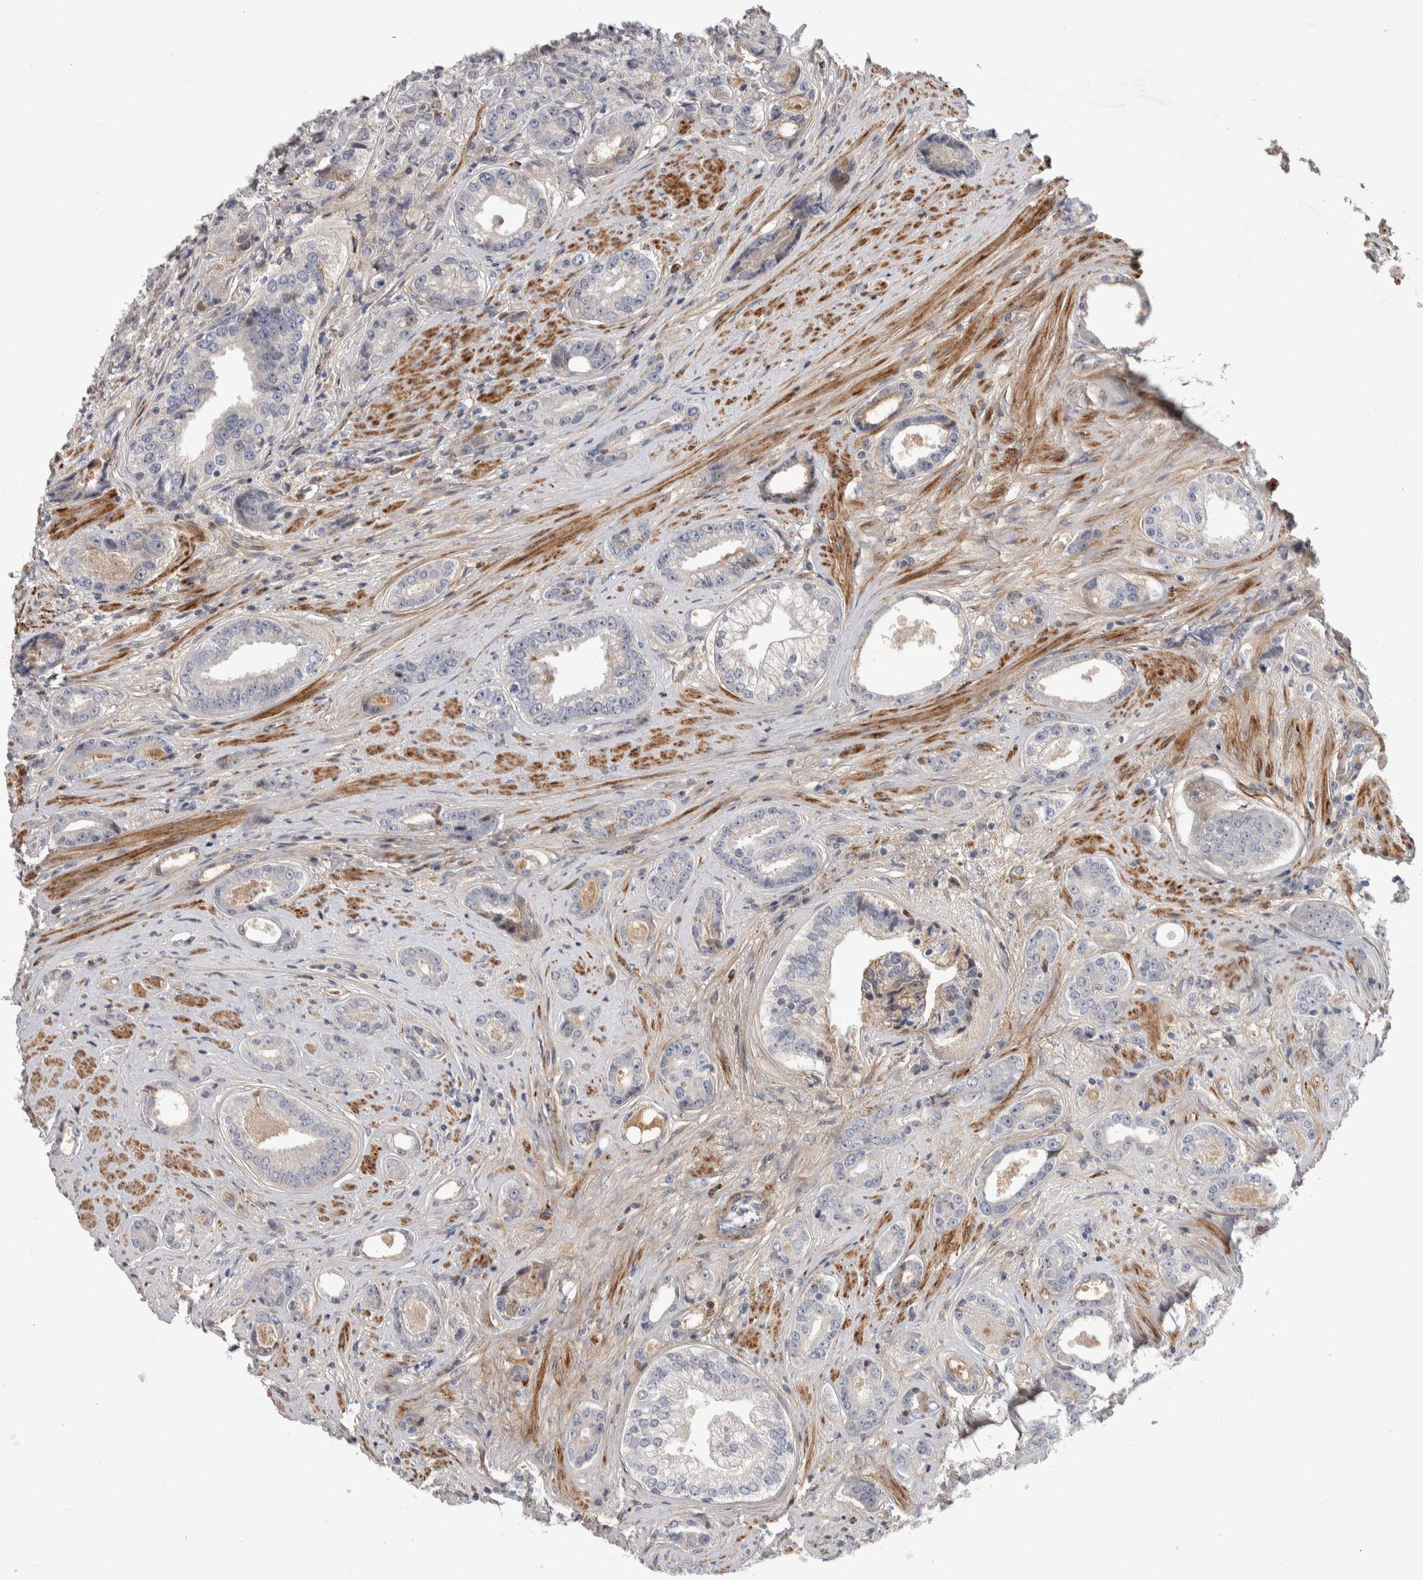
{"staining": {"intensity": "negative", "quantity": "none", "location": "none"}, "tissue": "prostate cancer", "cell_type": "Tumor cells", "image_type": "cancer", "snomed": [{"axis": "morphology", "description": "Adenocarcinoma, High grade"}, {"axis": "topography", "description": "Prostate"}], "caption": "The image reveals no staining of tumor cells in prostate high-grade adenocarcinoma. (DAB IHC visualized using brightfield microscopy, high magnification).", "gene": "PSMG3", "patient": {"sex": "male", "age": 61}}